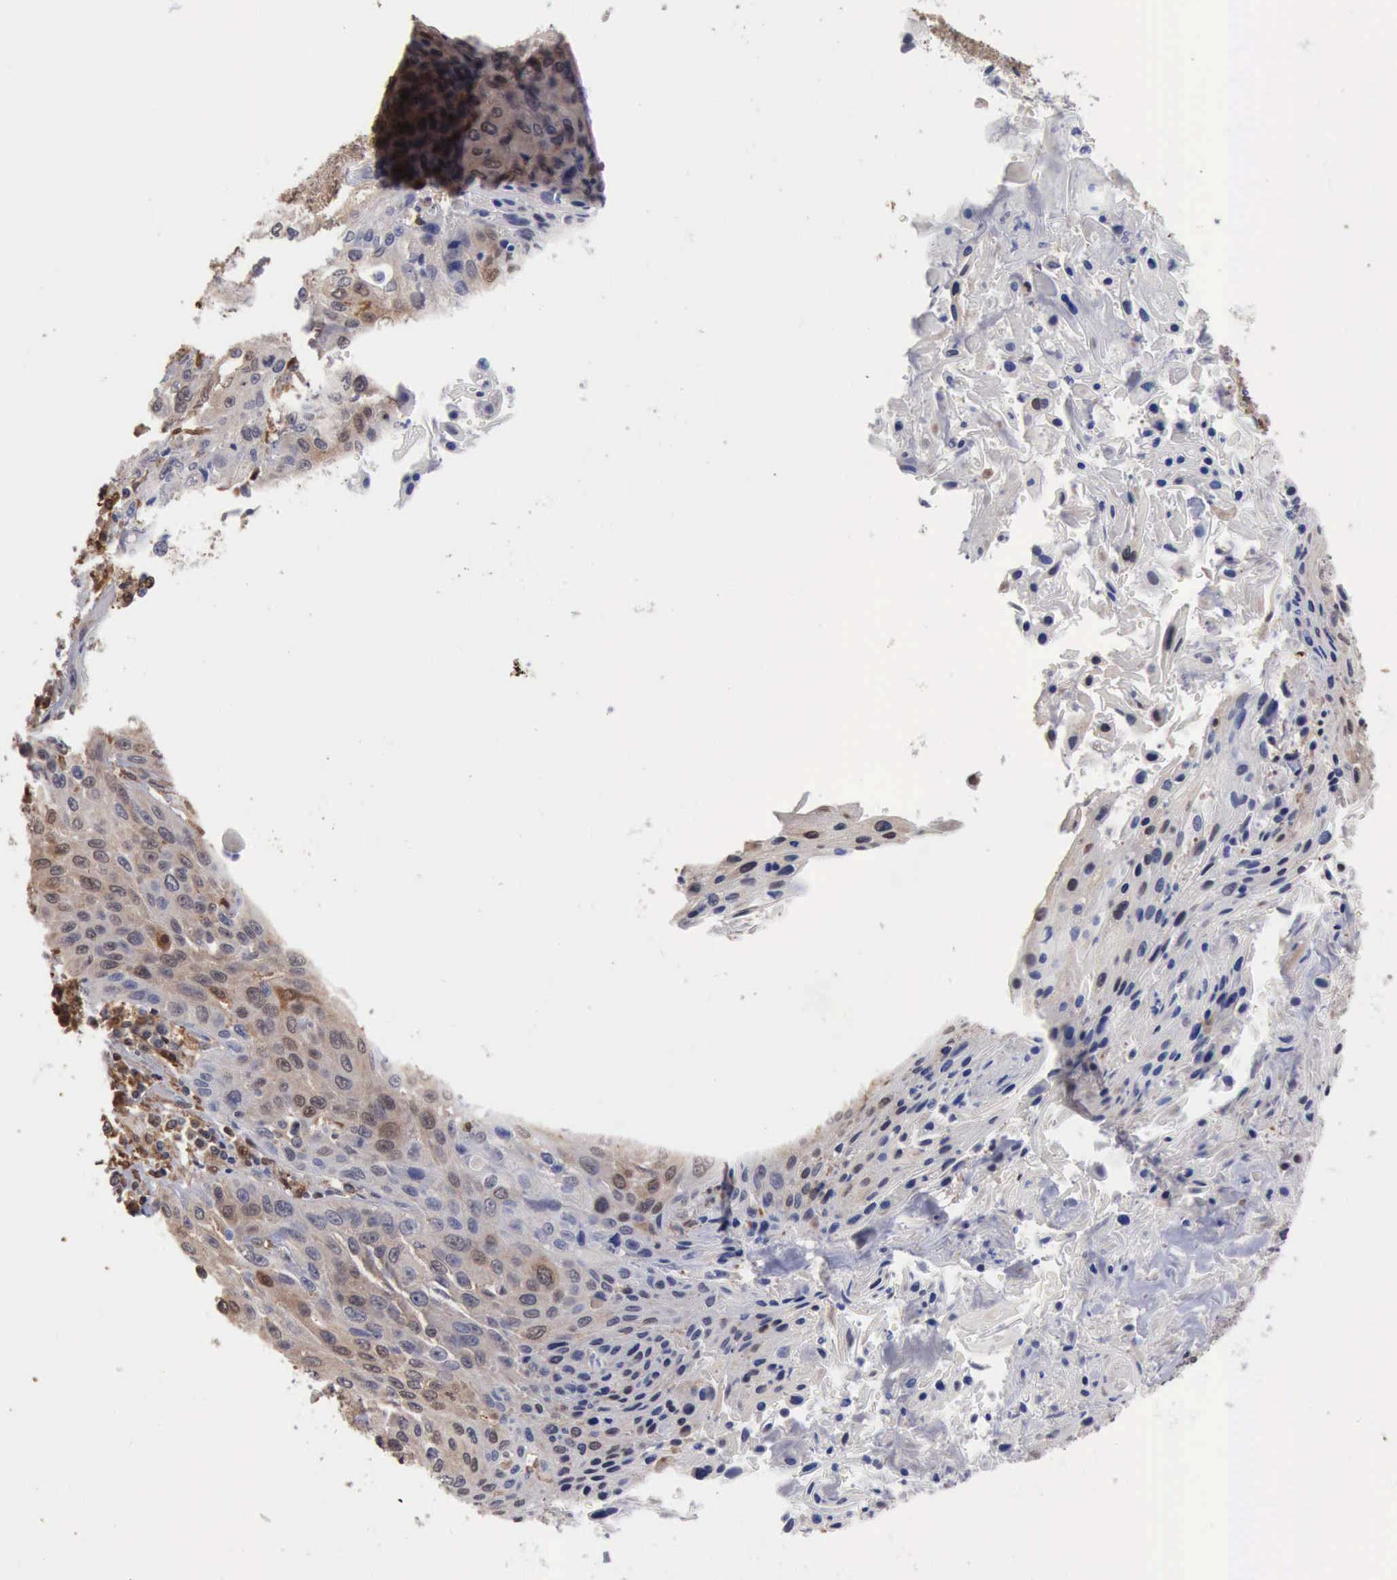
{"staining": {"intensity": "weak", "quantity": "<25%", "location": "cytoplasmic/membranous,nuclear"}, "tissue": "cervical cancer", "cell_type": "Tumor cells", "image_type": "cancer", "snomed": [{"axis": "morphology", "description": "Squamous cell carcinoma, NOS"}, {"axis": "topography", "description": "Cervix"}], "caption": "A high-resolution image shows immunohistochemistry (IHC) staining of cervical cancer (squamous cell carcinoma), which demonstrates no significant expression in tumor cells.", "gene": "STAT1", "patient": {"sex": "female", "age": 32}}